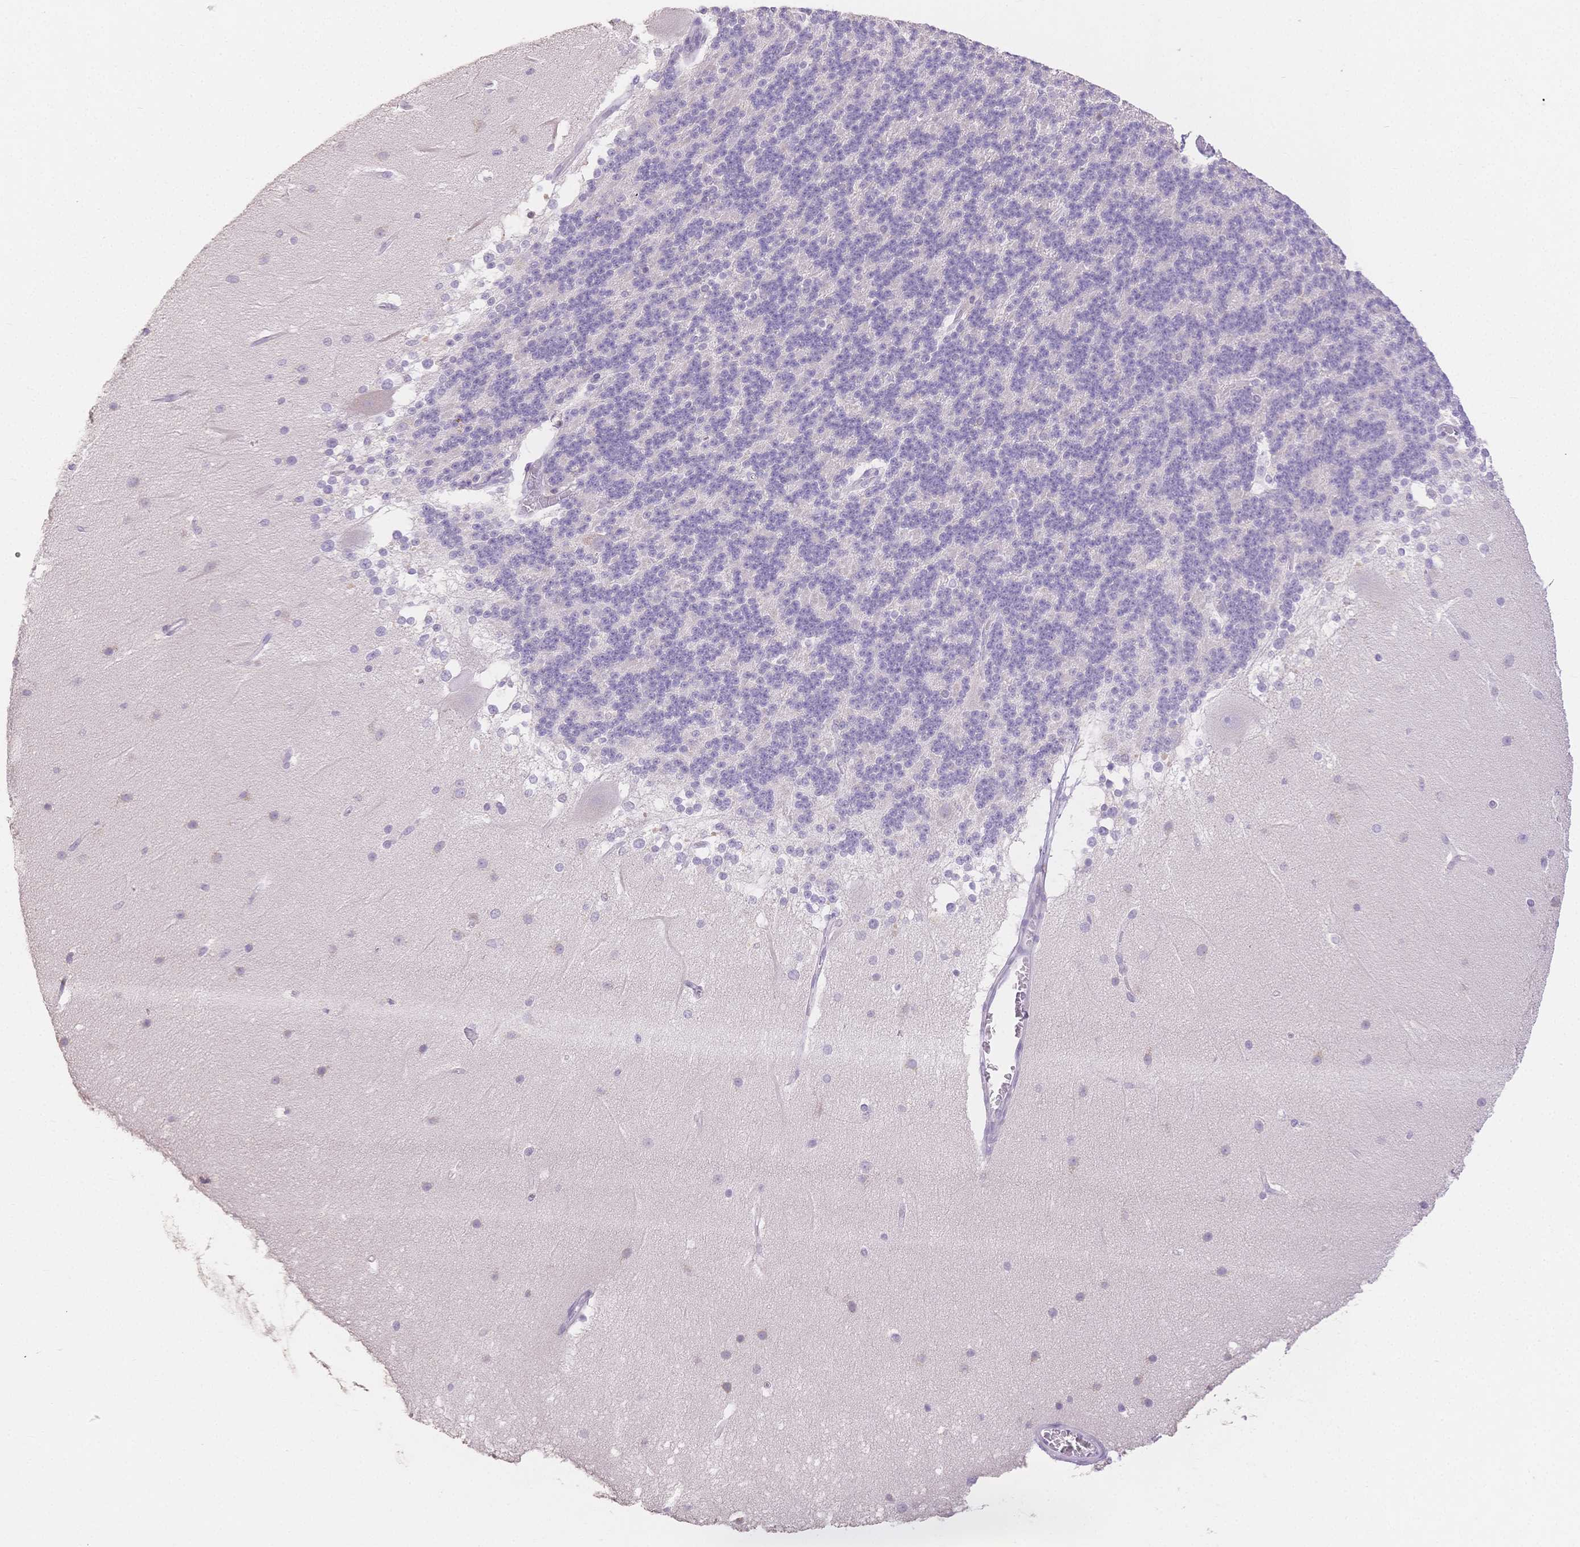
{"staining": {"intensity": "negative", "quantity": "none", "location": "none"}, "tissue": "cerebellum", "cell_type": "Cells in granular layer", "image_type": "normal", "snomed": [{"axis": "morphology", "description": "Normal tissue, NOS"}, {"axis": "topography", "description": "Cerebellum"}], "caption": "This is an immunohistochemistry (IHC) micrograph of unremarkable cerebellum. There is no staining in cells in granular layer.", "gene": "SUV39H2", "patient": {"sex": "female", "age": 19}}